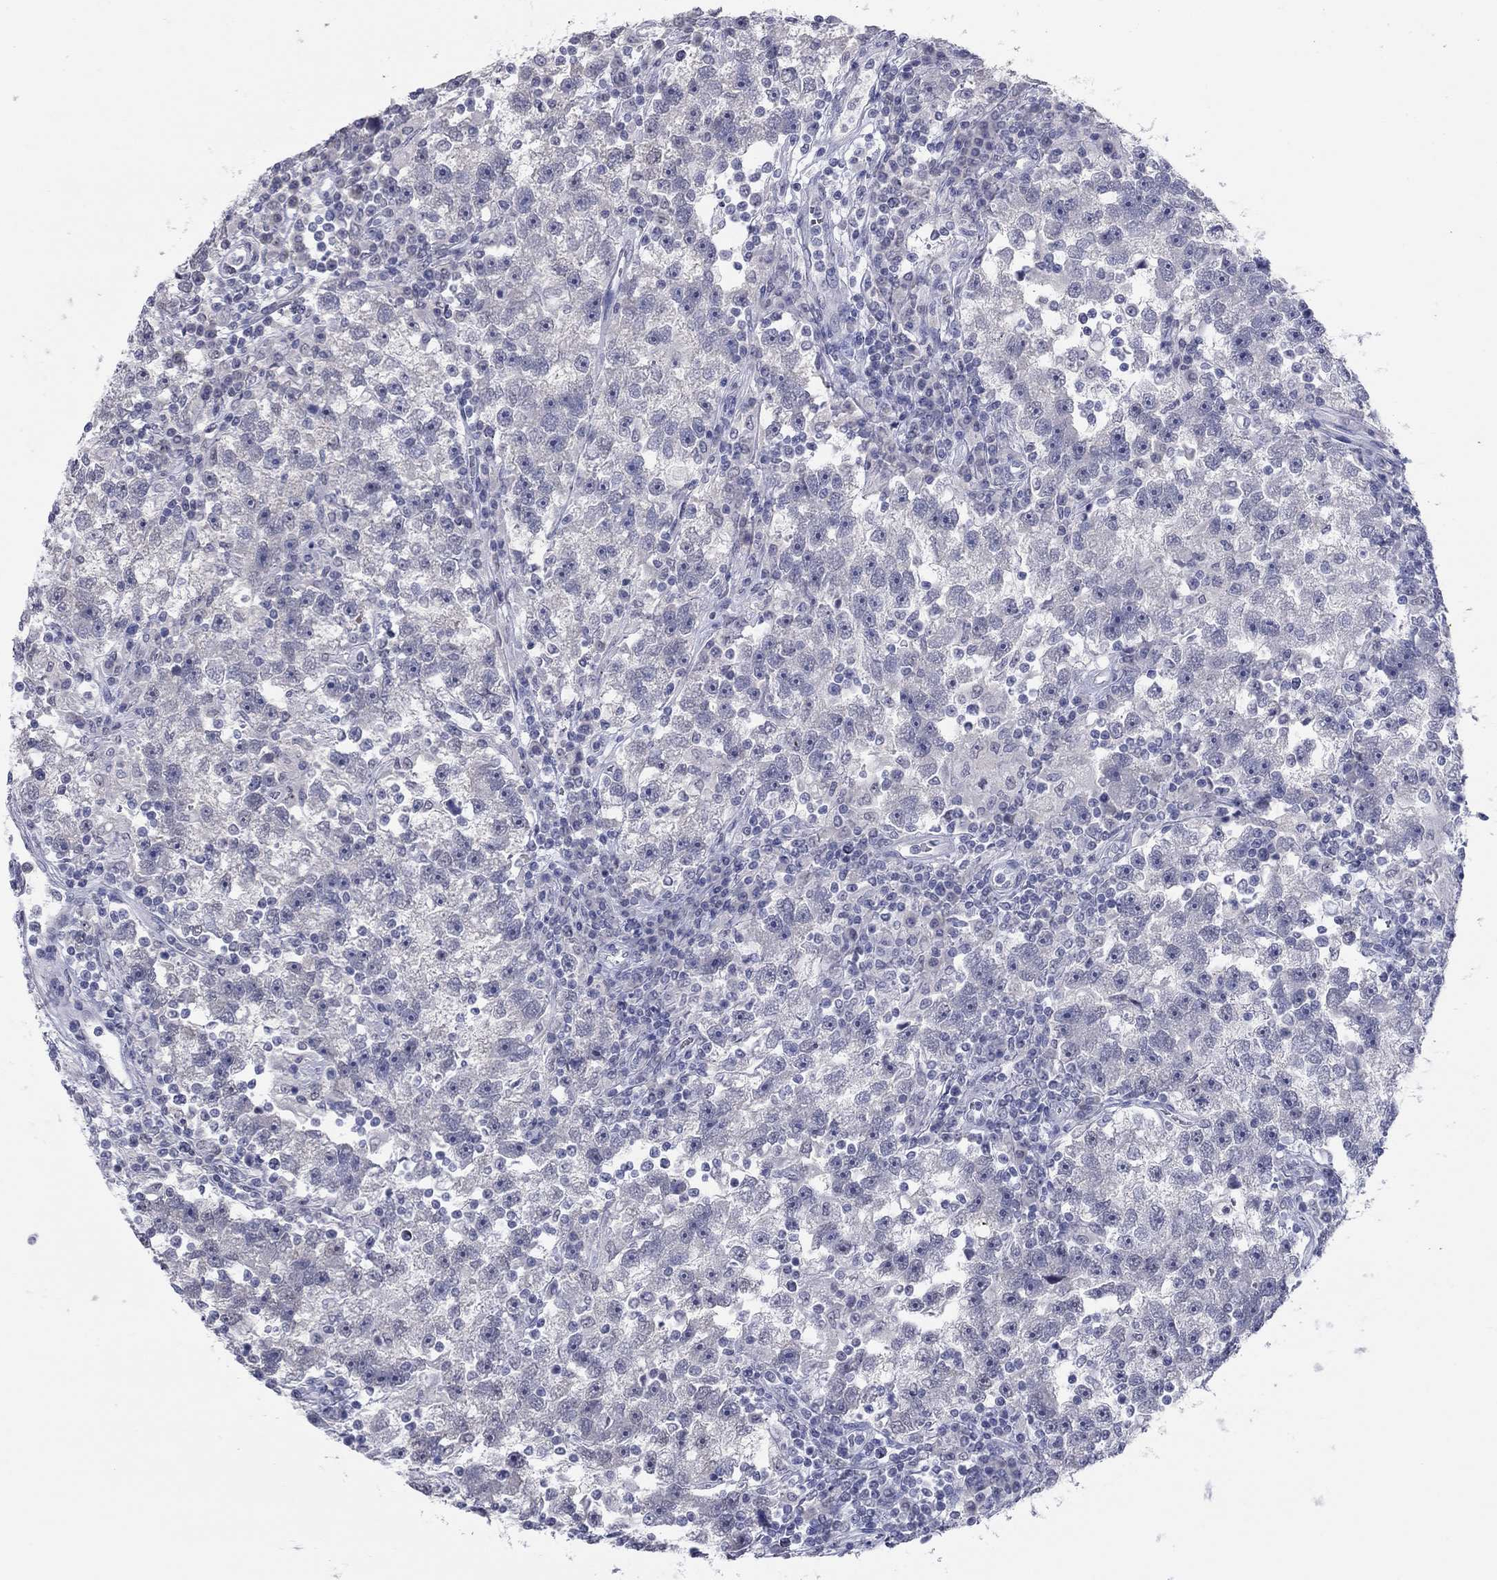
{"staining": {"intensity": "negative", "quantity": "none", "location": "none"}, "tissue": "testis cancer", "cell_type": "Tumor cells", "image_type": "cancer", "snomed": [{"axis": "morphology", "description": "Seminoma, NOS"}, {"axis": "topography", "description": "Testis"}], "caption": "Testis cancer was stained to show a protein in brown. There is no significant positivity in tumor cells.", "gene": "KRT75", "patient": {"sex": "male", "age": 47}}